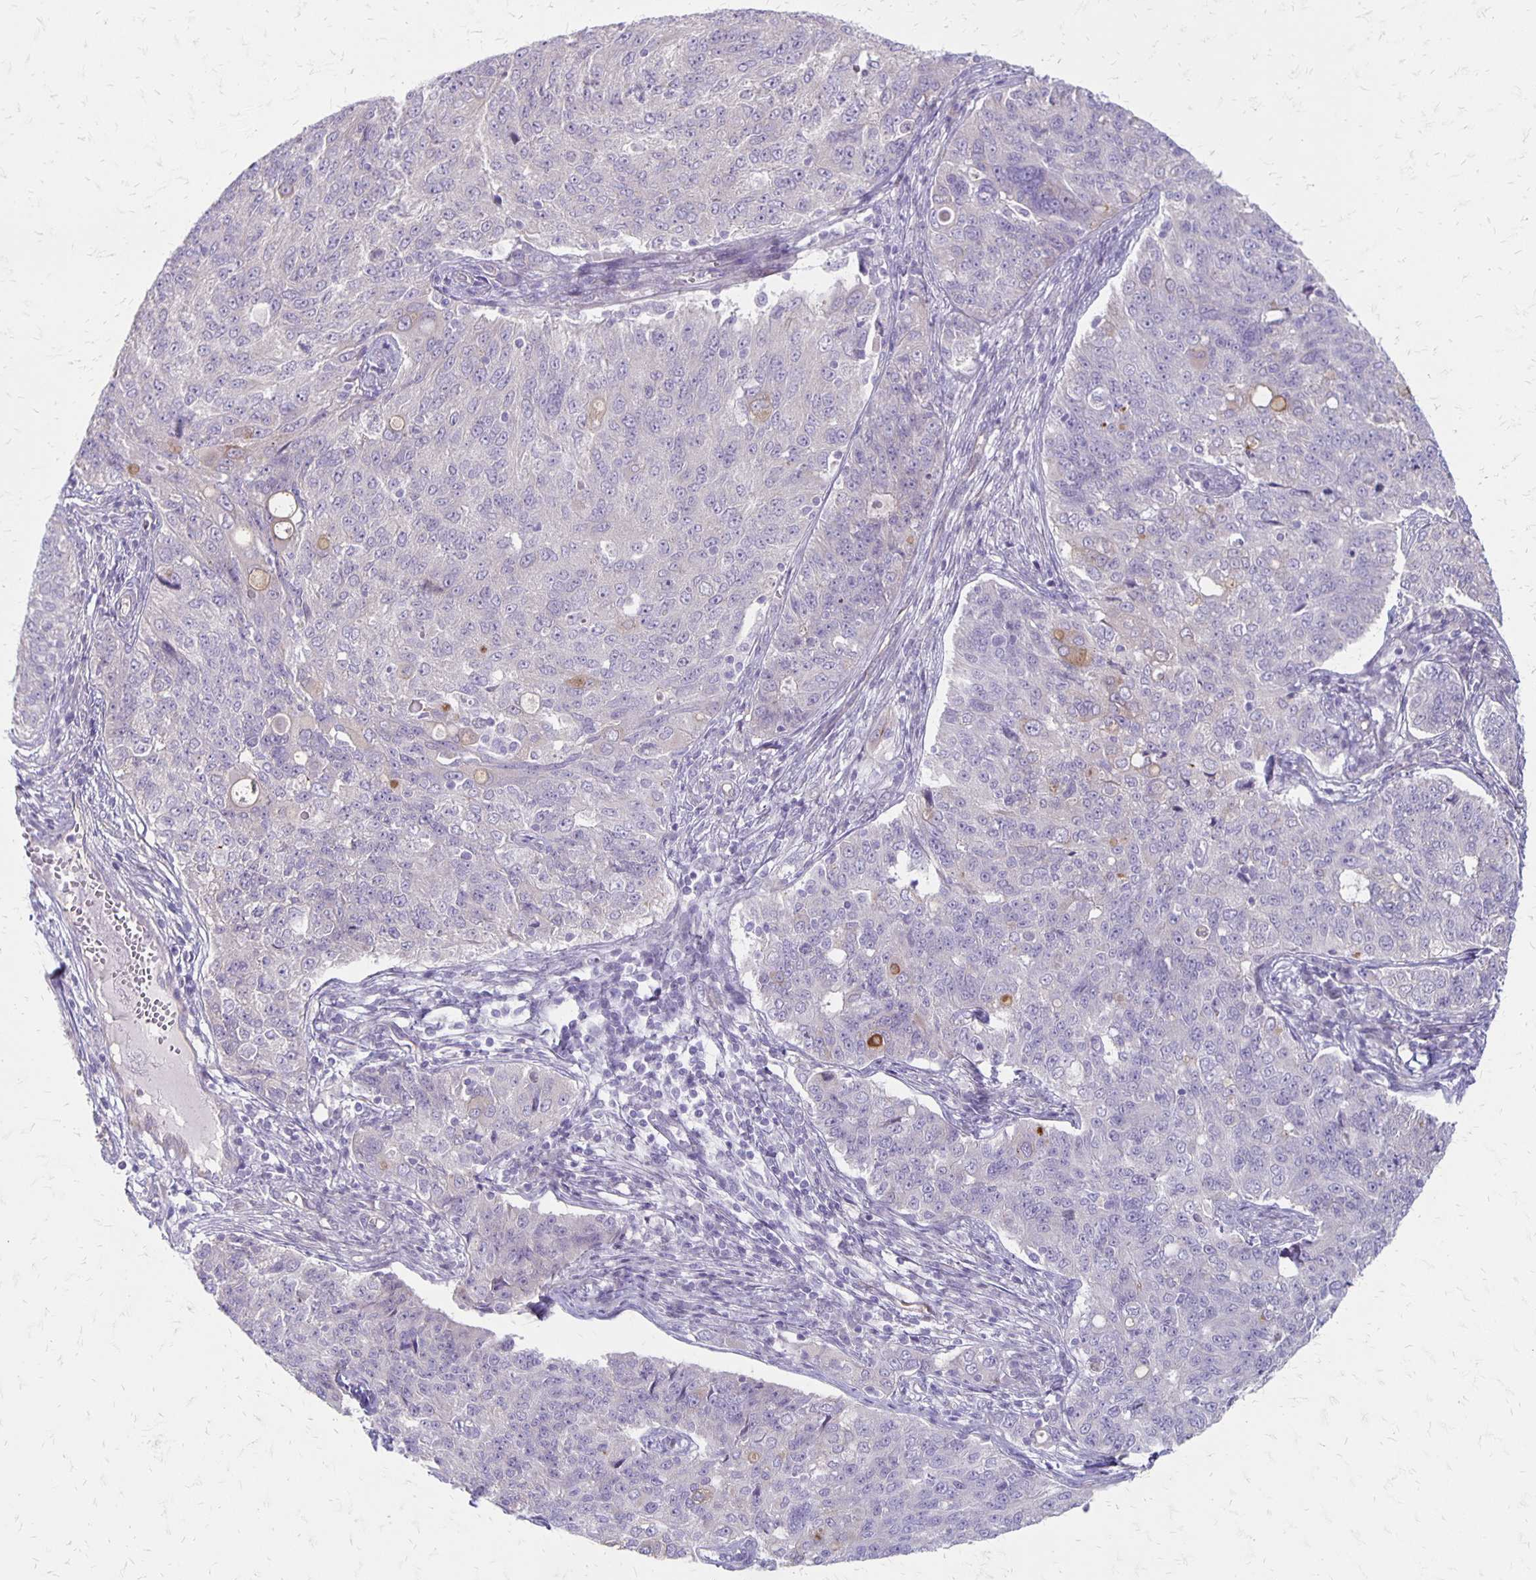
{"staining": {"intensity": "negative", "quantity": "none", "location": "none"}, "tissue": "endometrial cancer", "cell_type": "Tumor cells", "image_type": "cancer", "snomed": [{"axis": "morphology", "description": "Adenocarcinoma, NOS"}, {"axis": "topography", "description": "Endometrium"}], "caption": "Protein analysis of endometrial cancer shows no significant staining in tumor cells.", "gene": "HOMER1", "patient": {"sex": "female", "age": 43}}